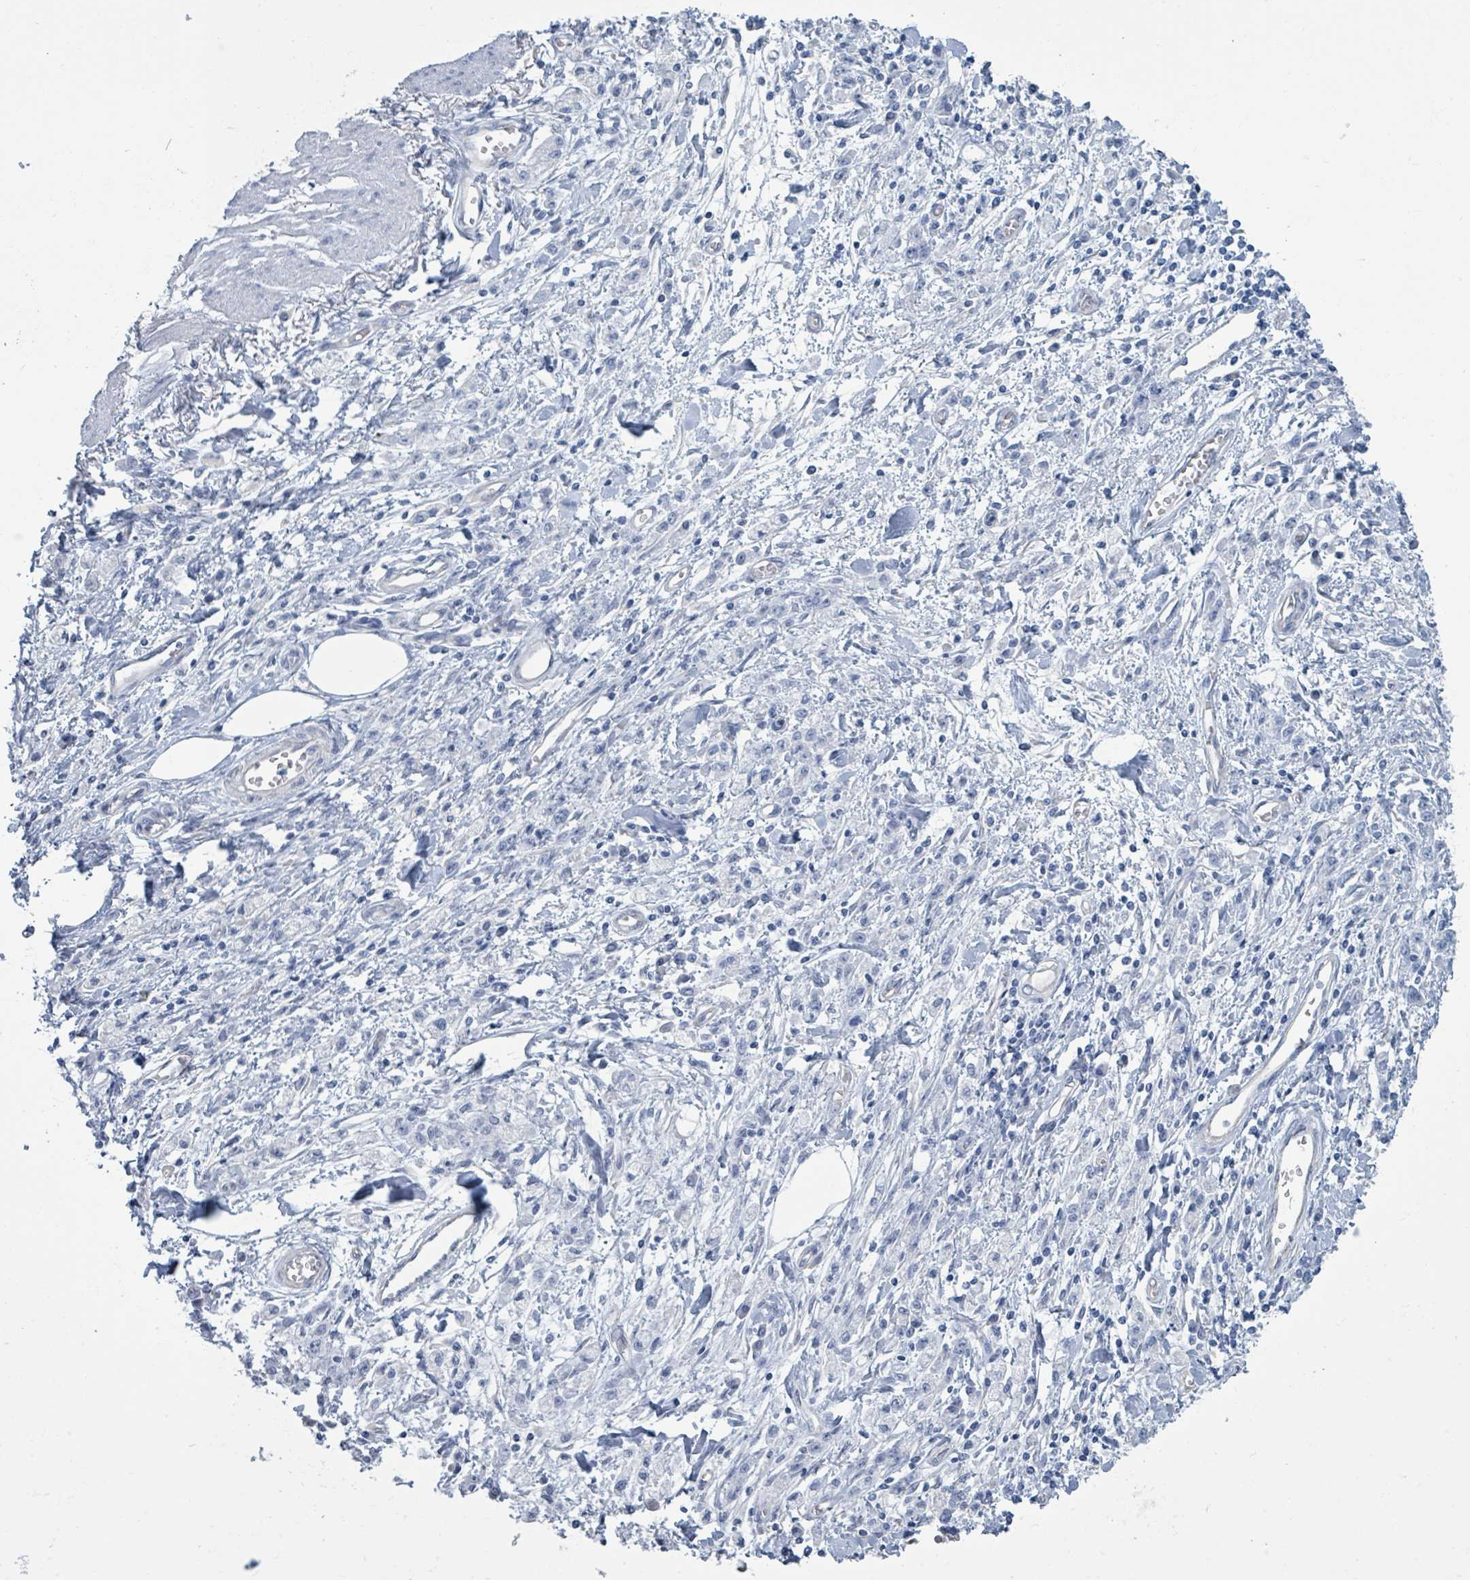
{"staining": {"intensity": "negative", "quantity": "none", "location": "none"}, "tissue": "stomach cancer", "cell_type": "Tumor cells", "image_type": "cancer", "snomed": [{"axis": "morphology", "description": "Adenocarcinoma, NOS"}, {"axis": "topography", "description": "Stomach"}], "caption": "Immunohistochemical staining of human adenocarcinoma (stomach) exhibits no significant positivity in tumor cells.", "gene": "CT45A5", "patient": {"sex": "male", "age": 77}}